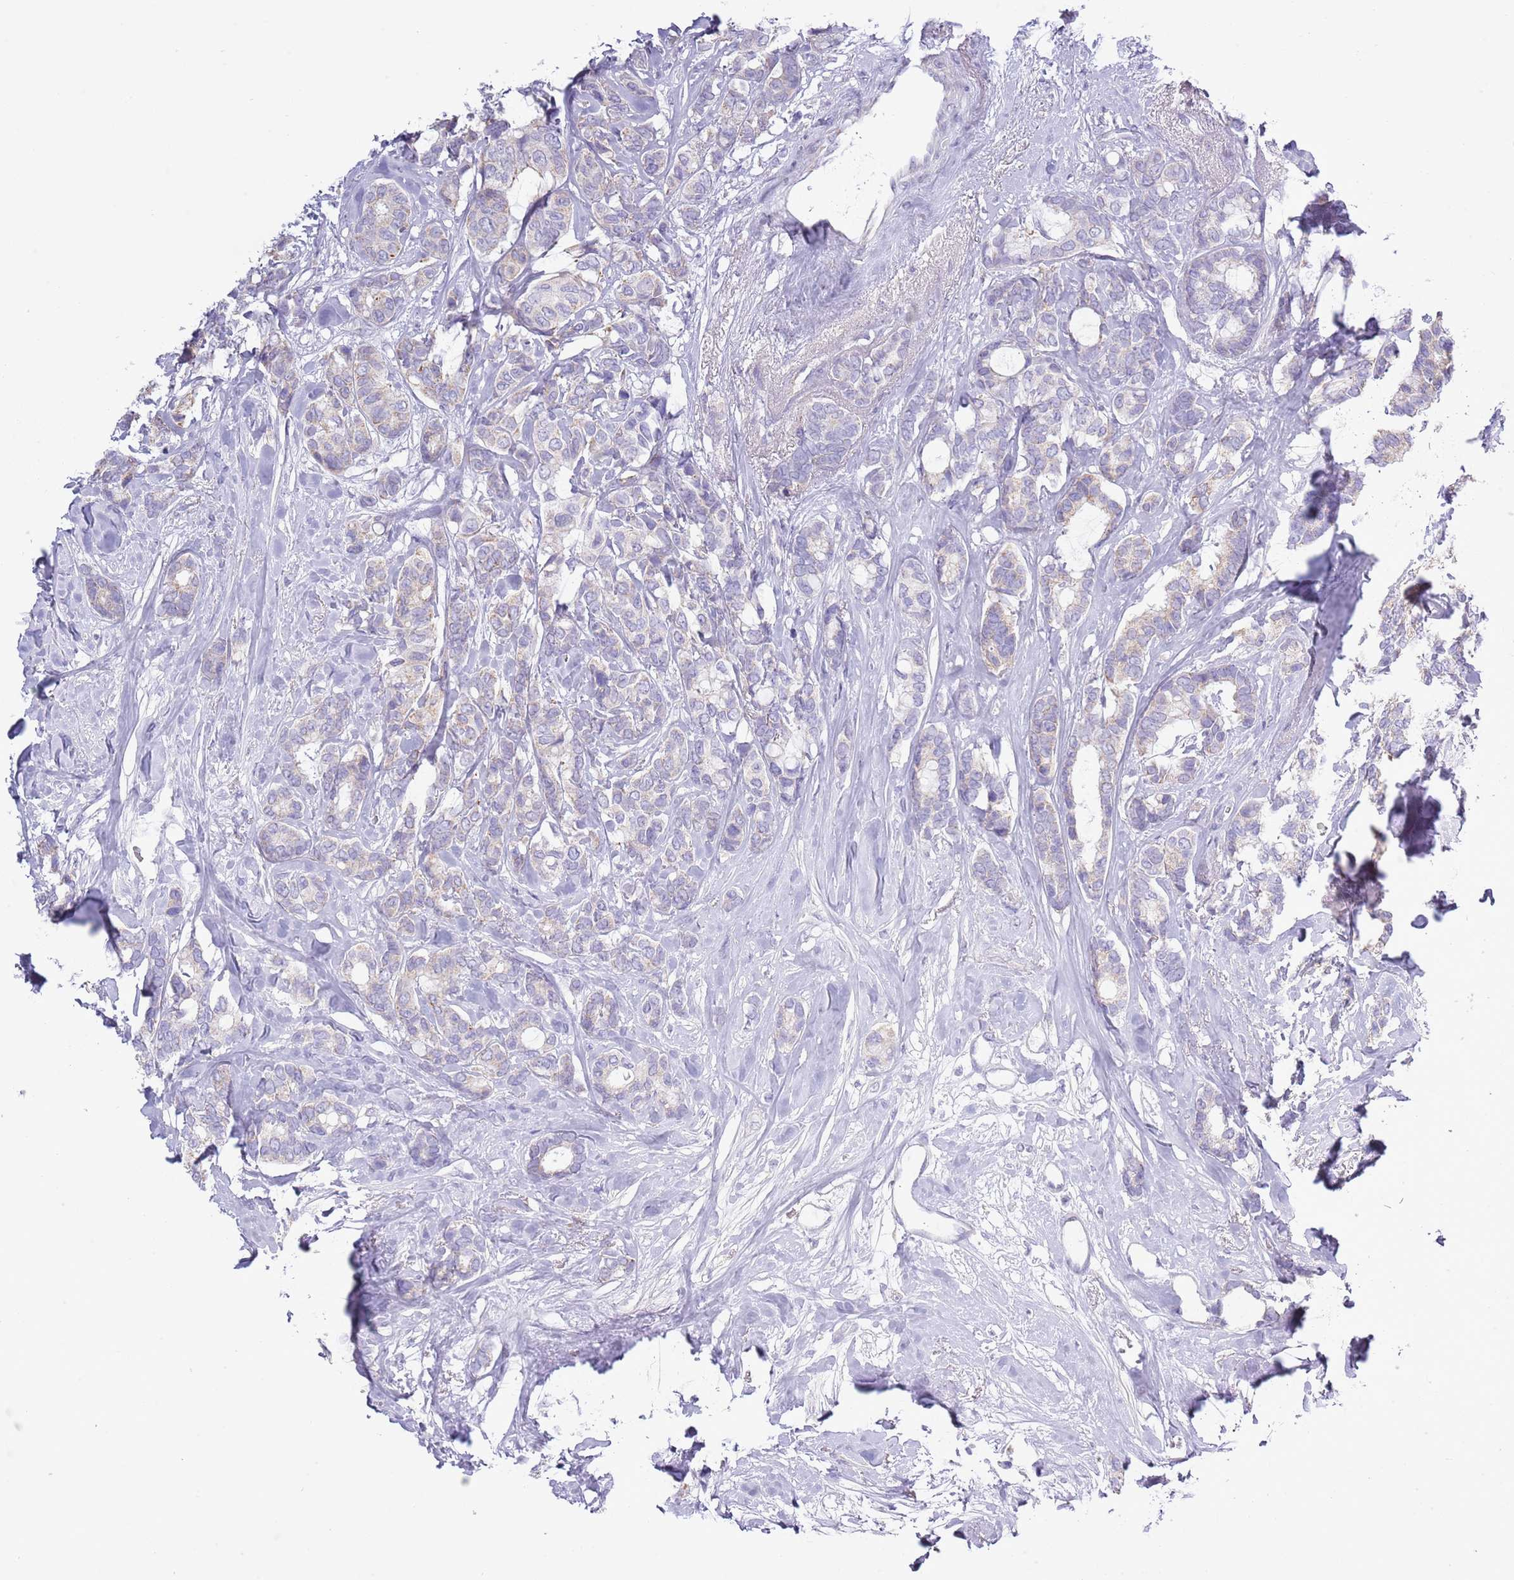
{"staining": {"intensity": "weak", "quantity": "<25%", "location": "cytoplasmic/membranous"}, "tissue": "breast cancer", "cell_type": "Tumor cells", "image_type": "cancer", "snomed": [{"axis": "morphology", "description": "Duct carcinoma"}, {"axis": "topography", "description": "Breast"}], "caption": "Immunohistochemistry micrograph of breast intraductal carcinoma stained for a protein (brown), which demonstrates no staining in tumor cells. (DAB immunohistochemistry (IHC) visualized using brightfield microscopy, high magnification).", "gene": "SLC23A1", "patient": {"sex": "female", "age": 87}}